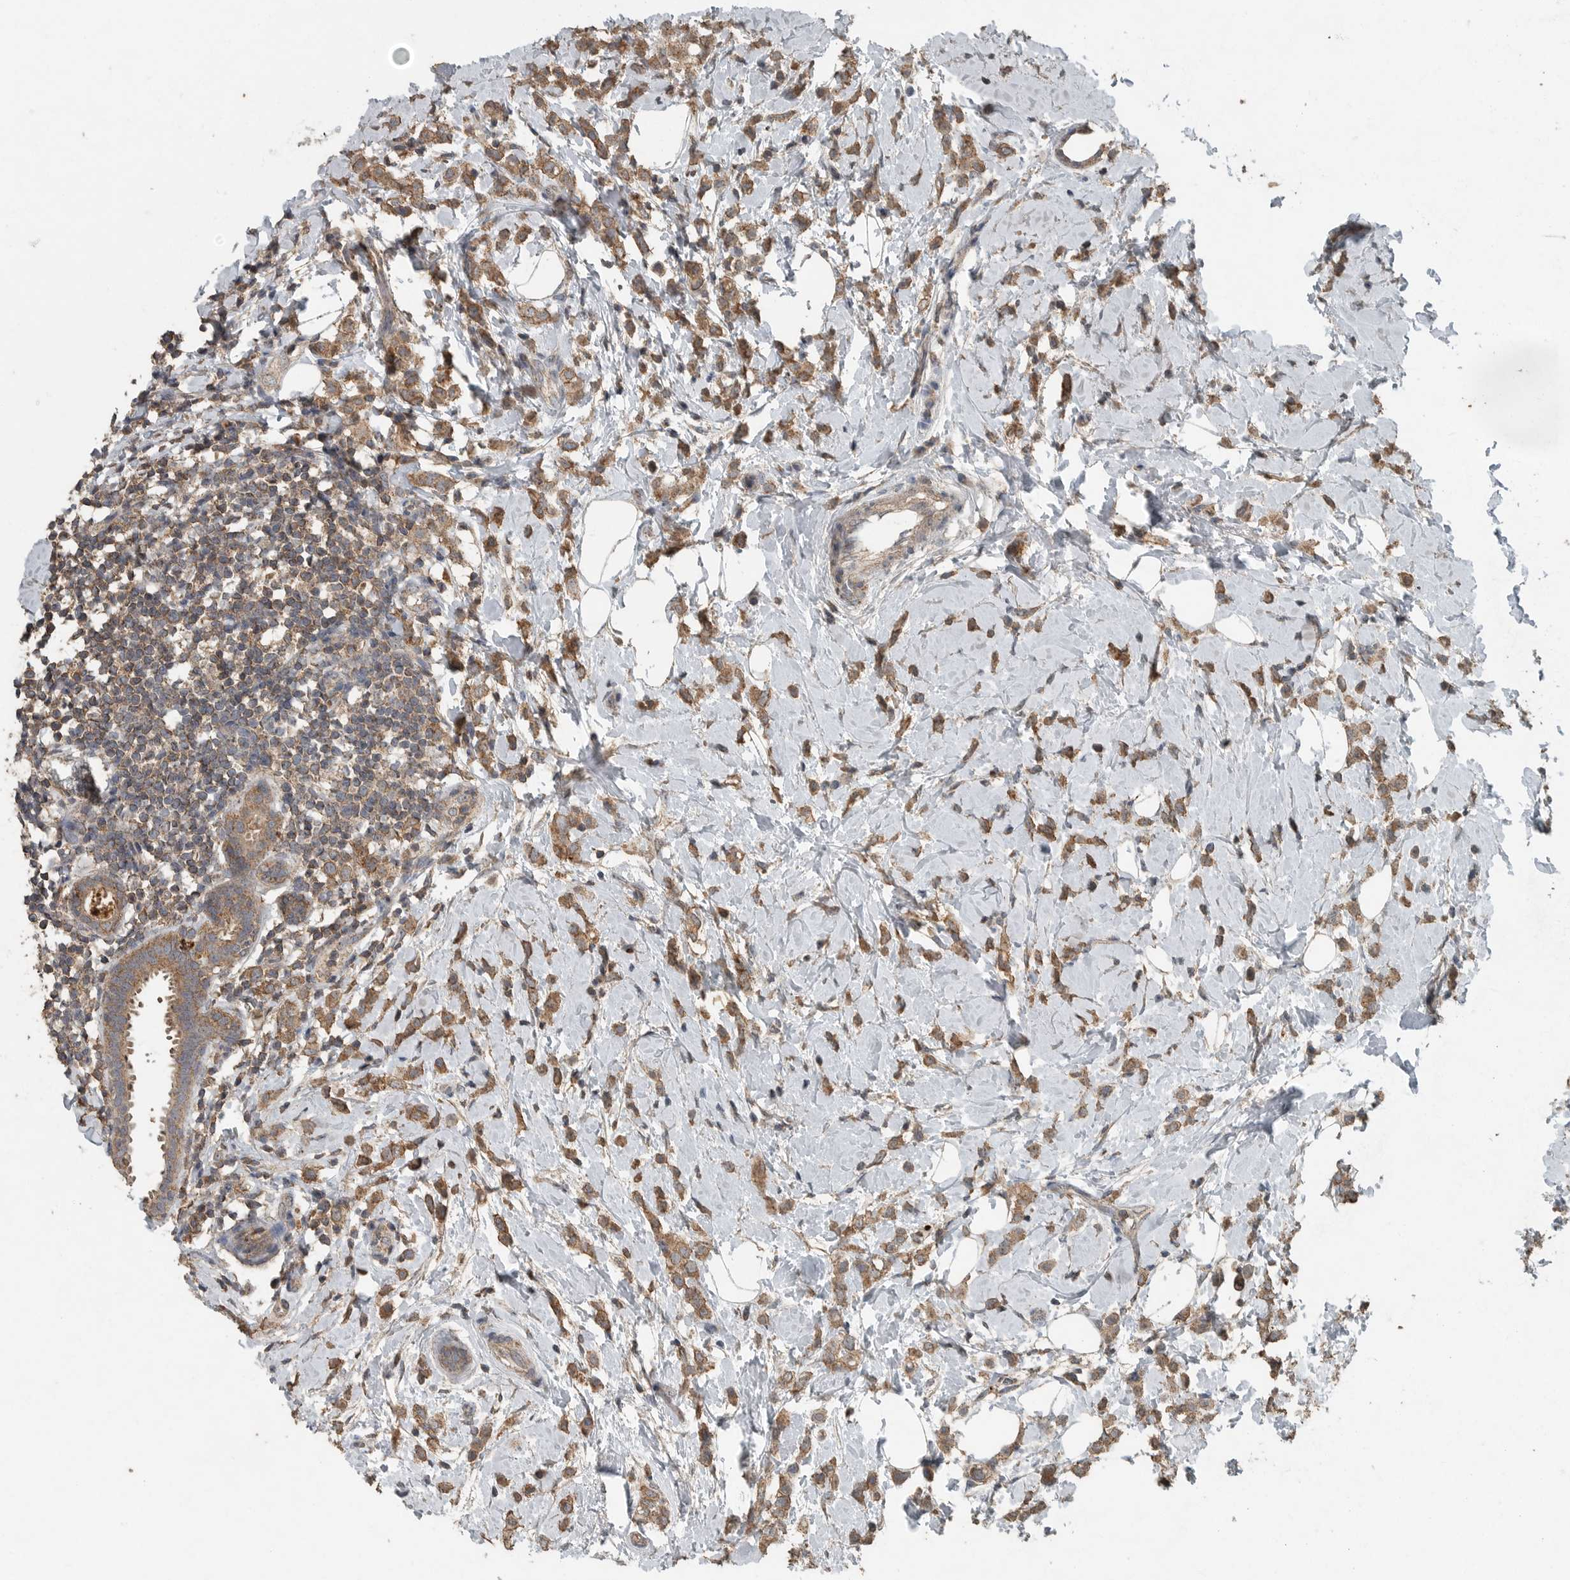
{"staining": {"intensity": "moderate", "quantity": ">75%", "location": "cytoplasmic/membranous"}, "tissue": "breast cancer", "cell_type": "Tumor cells", "image_type": "cancer", "snomed": [{"axis": "morphology", "description": "Lobular carcinoma"}, {"axis": "topography", "description": "Breast"}], "caption": "Immunohistochemical staining of human lobular carcinoma (breast) shows medium levels of moderate cytoplasmic/membranous protein expression in approximately >75% of tumor cells. The staining was performed using DAB (3,3'-diaminobenzidine), with brown indicating positive protein expression. Nuclei are stained blue with hematoxylin.", "gene": "IL6ST", "patient": {"sex": "female", "age": 47}}